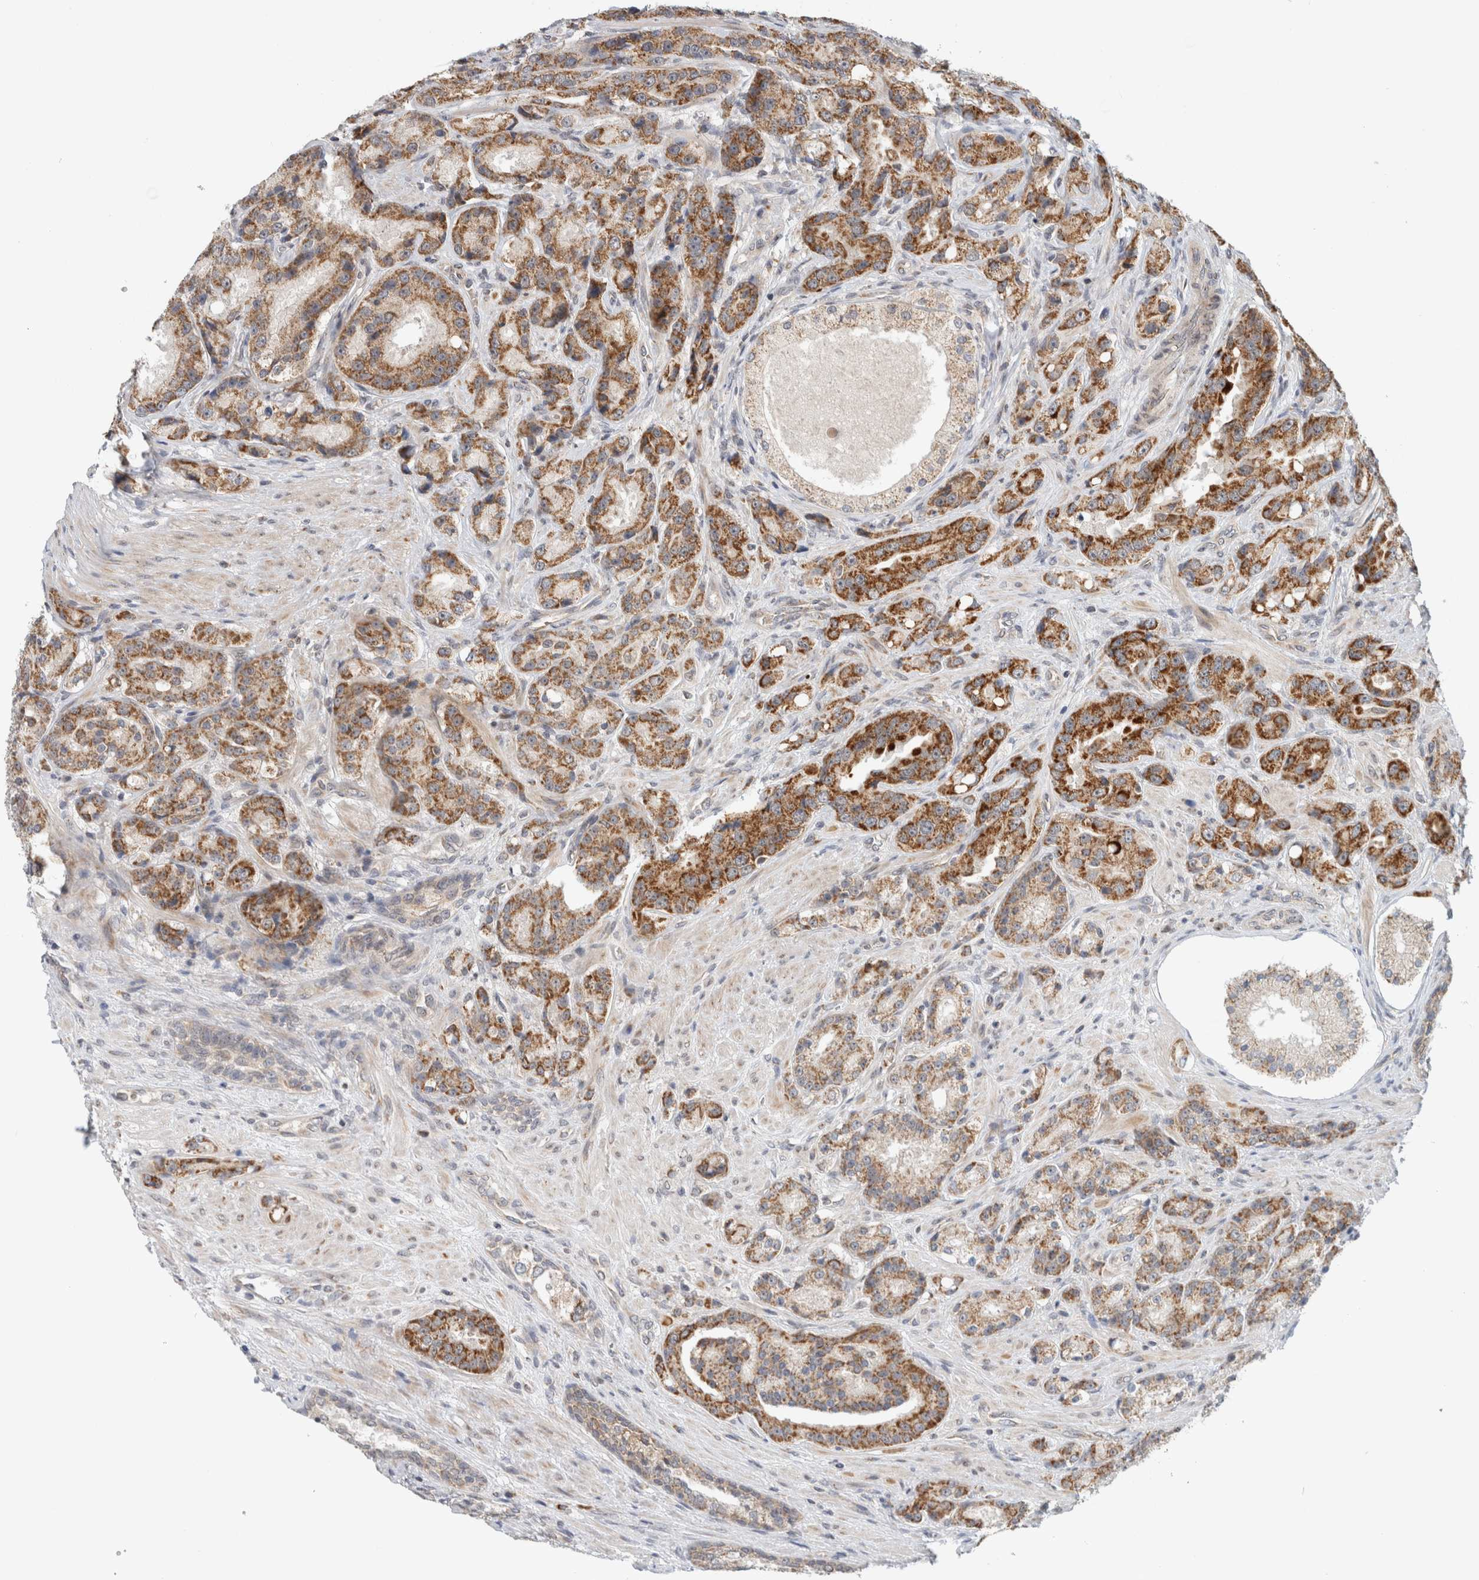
{"staining": {"intensity": "moderate", "quantity": ">75%", "location": "cytoplasmic/membranous"}, "tissue": "prostate cancer", "cell_type": "Tumor cells", "image_type": "cancer", "snomed": [{"axis": "morphology", "description": "Adenocarcinoma, High grade"}, {"axis": "topography", "description": "Prostate"}], "caption": "Protein expression analysis of high-grade adenocarcinoma (prostate) reveals moderate cytoplasmic/membranous staining in about >75% of tumor cells.", "gene": "CMC2", "patient": {"sex": "male", "age": 60}}